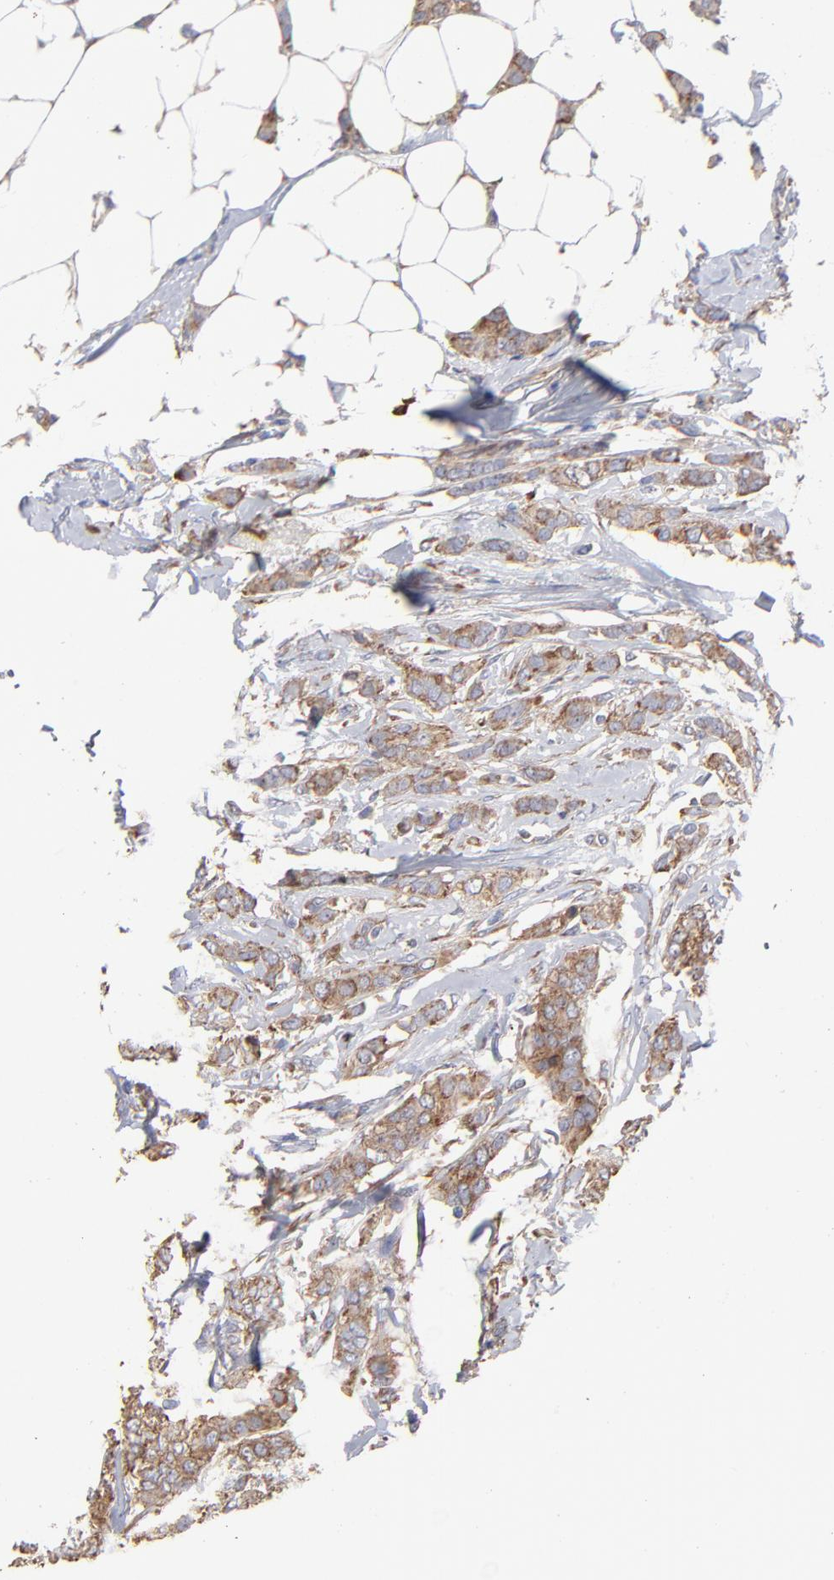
{"staining": {"intensity": "moderate", "quantity": ">75%", "location": "cytoplasmic/membranous"}, "tissue": "breast cancer", "cell_type": "Tumor cells", "image_type": "cancer", "snomed": [{"axis": "morphology", "description": "Lobular carcinoma"}, {"axis": "topography", "description": "Breast"}], "caption": "A histopathology image showing moderate cytoplasmic/membranous staining in approximately >75% of tumor cells in breast cancer (lobular carcinoma), as visualized by brown immunohistochemical staining.", "gene": "RPL3", "patient": {"sex": "female", "age": 55}}